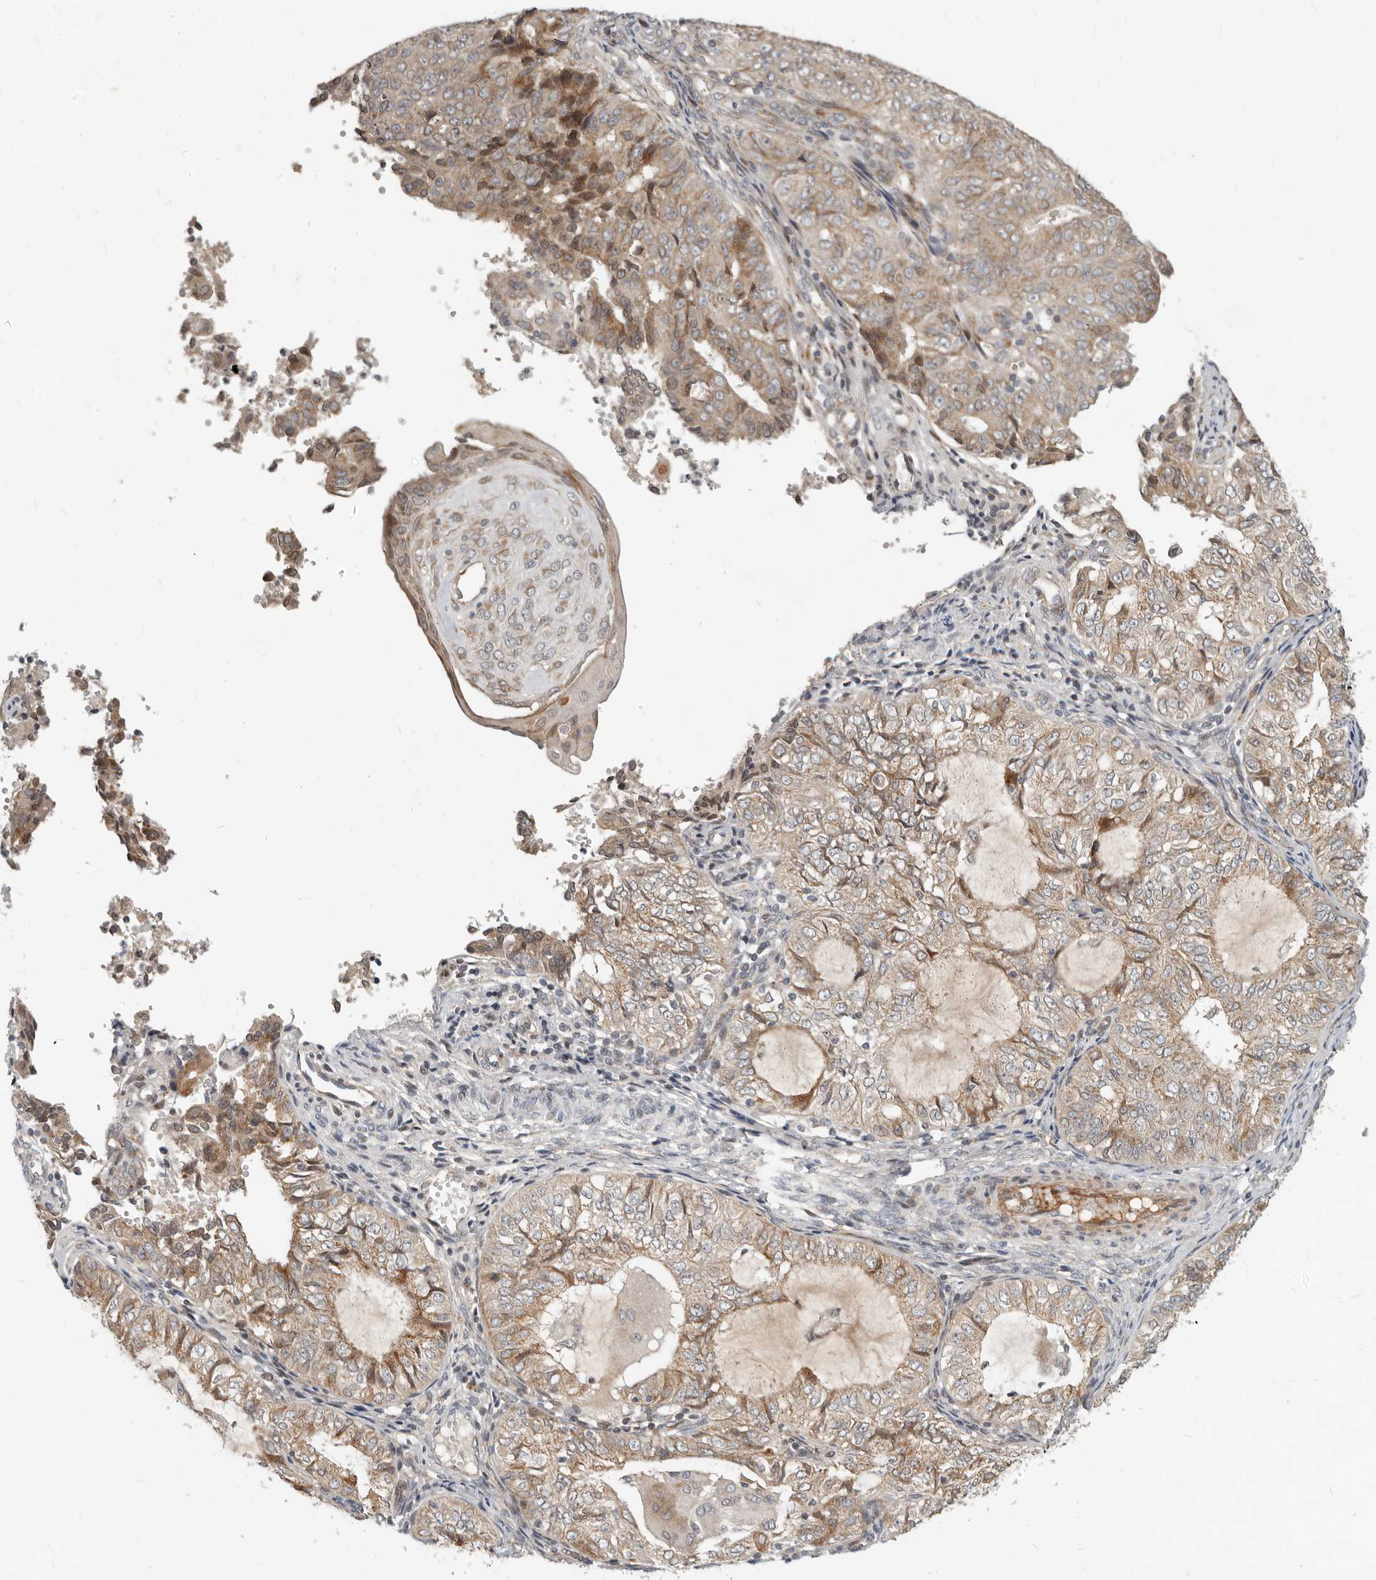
{"staining": {"intensity": "moderate", "quantity": ">75%", "location": "cytoplasmic/membranous"}, "tissue": "endometrial cancer", "cell_type": "Tumor cells", "image_type": "cancer", "snomed": [{"axis": "morphology", "description": "Adenocarcinoma, NOS"}, {"axis": "topography", "description": "Endometrium"}], "caption": "DAB immunohistochemical staining of human endometrial cancer exhibits moderate cytoplasmic/membranous protein expression in about >75% of tumor cells.", "gene": "NPY4R", "patient": {"sex": "female", "age": 32}}